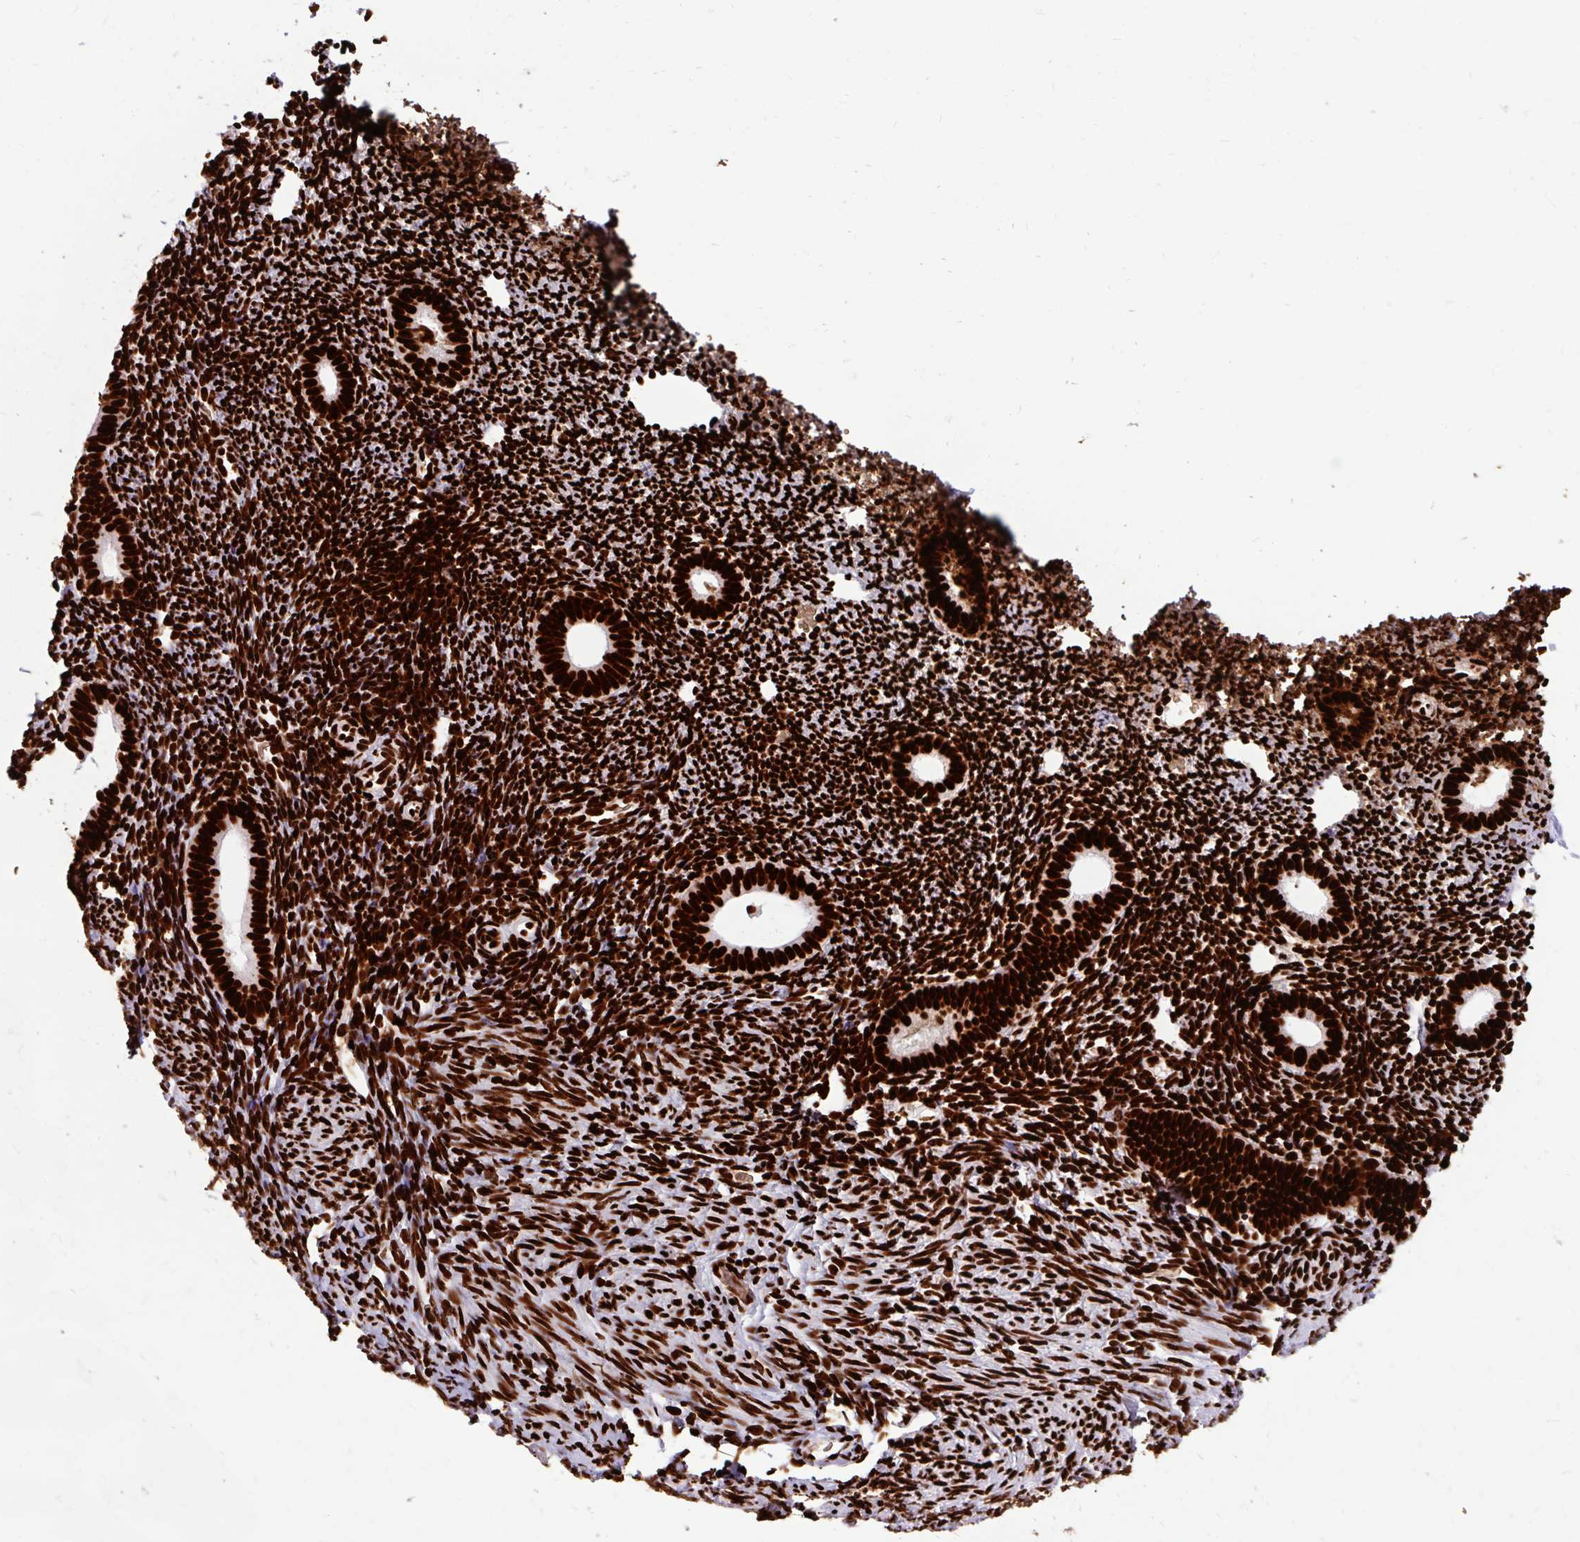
{"staining": {"intensity": "strong", "quantity": ">75%", "location": "nuclear"}, "tissue": "endometrium", "cell_type": "Cells in endometrial stroma", "image_type": "normal", "snomed": [{"axis": "morphology", "description": "Normal tissue, NOS"}, {"axis": "topography", "description": "Endometrium"}], "caption": "Immunohistochemical staining of normal endometrium reveals high levels of strong nuclear staining in about >75% of cells in endometrial stroma. The staining was performed using DAB, with brown indicating positive protein expression. Nuclei are stained blue with hematoxylin.", "gene": "FUS", "patient": {"sex": "female", "age": 39}}